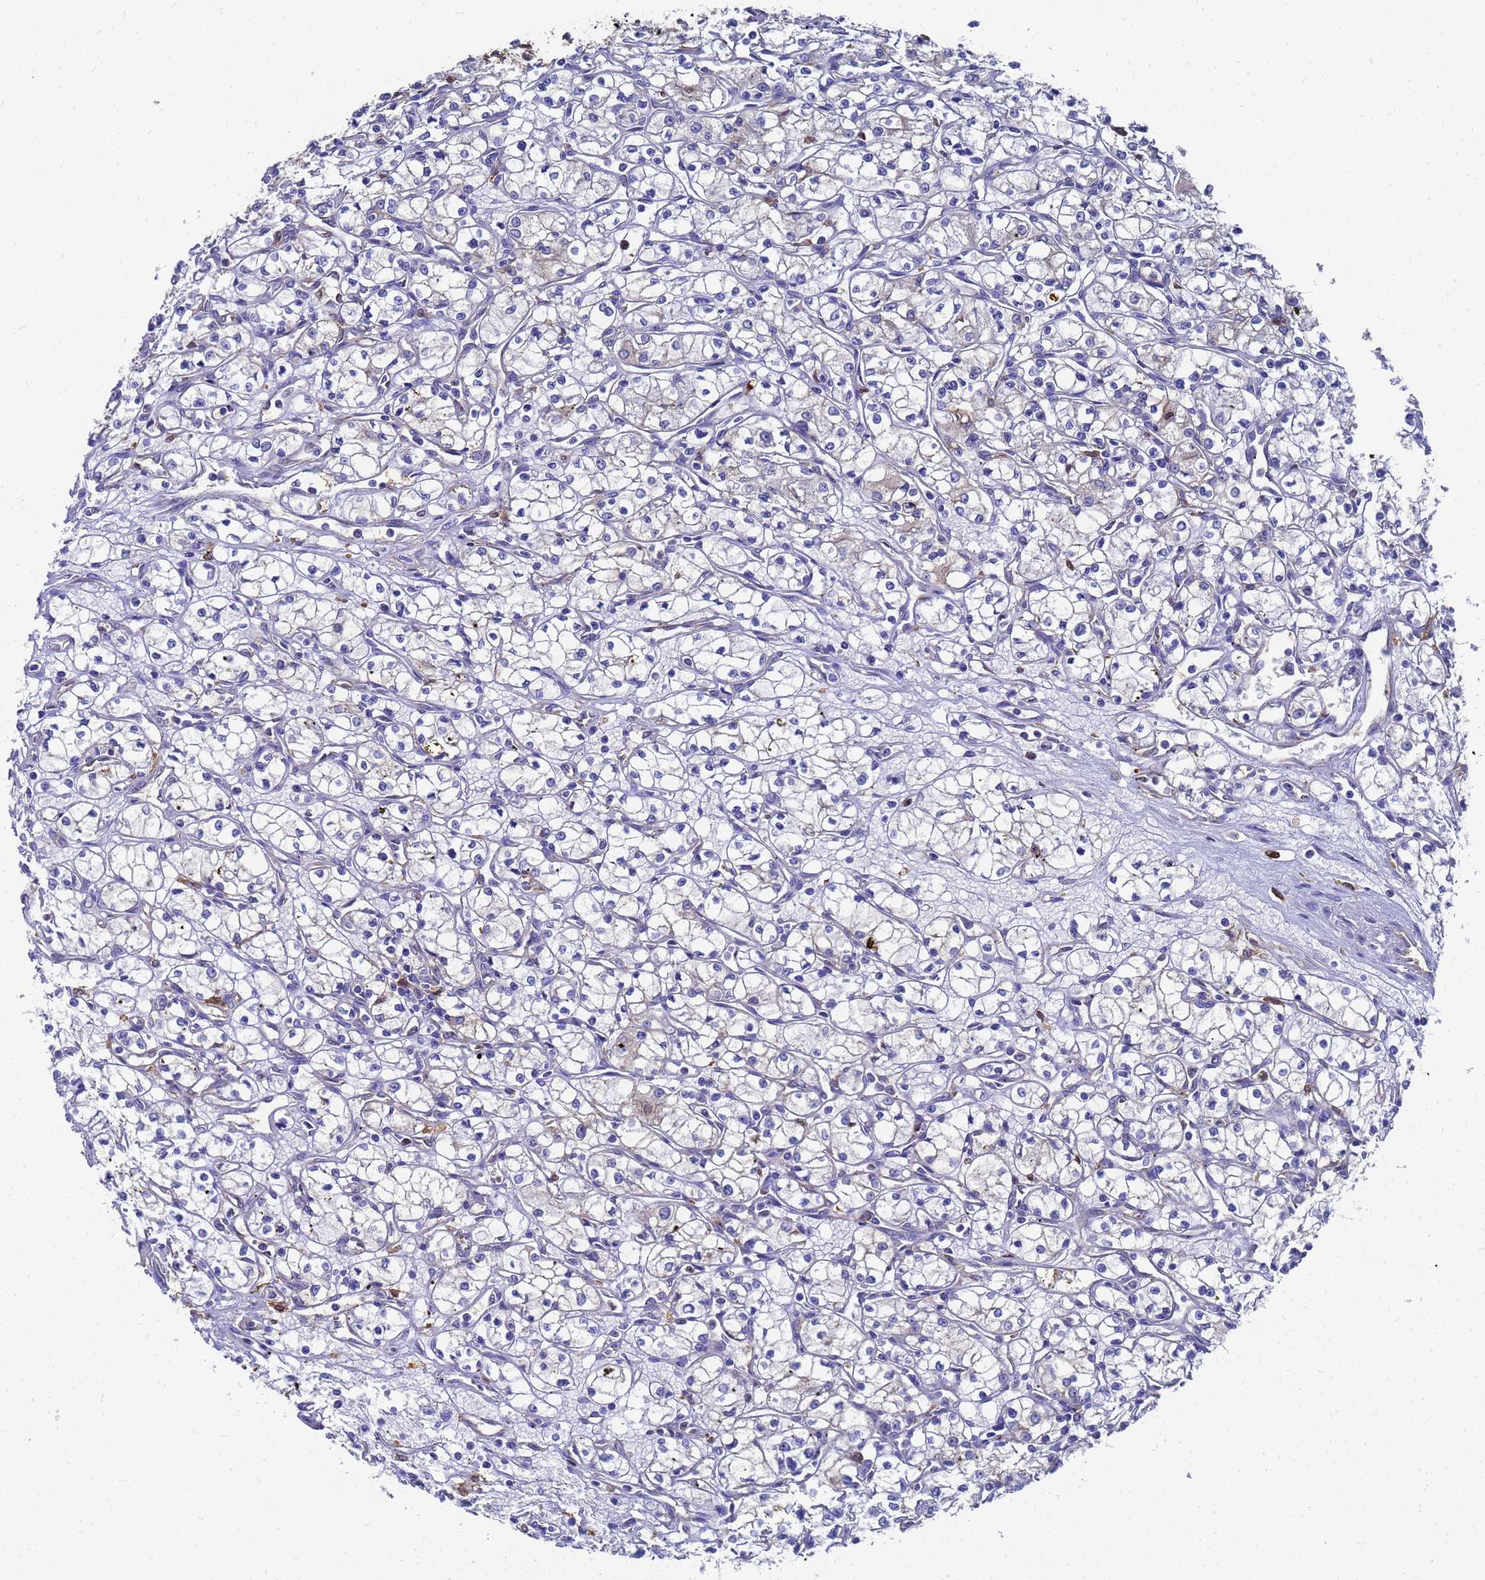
{"staining": {"intensity": "negative", "quantity": "none", "location": "none"}, "tissue": "renal cancer", "cell_type": "Tumor cells", "image_type": "cancer", "snomed": [{"axis": "morphology", "description": "Adenocarcinoma, NOS"}, {"axis": "topography", "description": "Kidney"}], "caption": "The image shows no significant positivity in tumor cells of renal adenocarcinoma.", "gene": "SLC35E2B", "patient": {"sex": "male", "age": 59}}